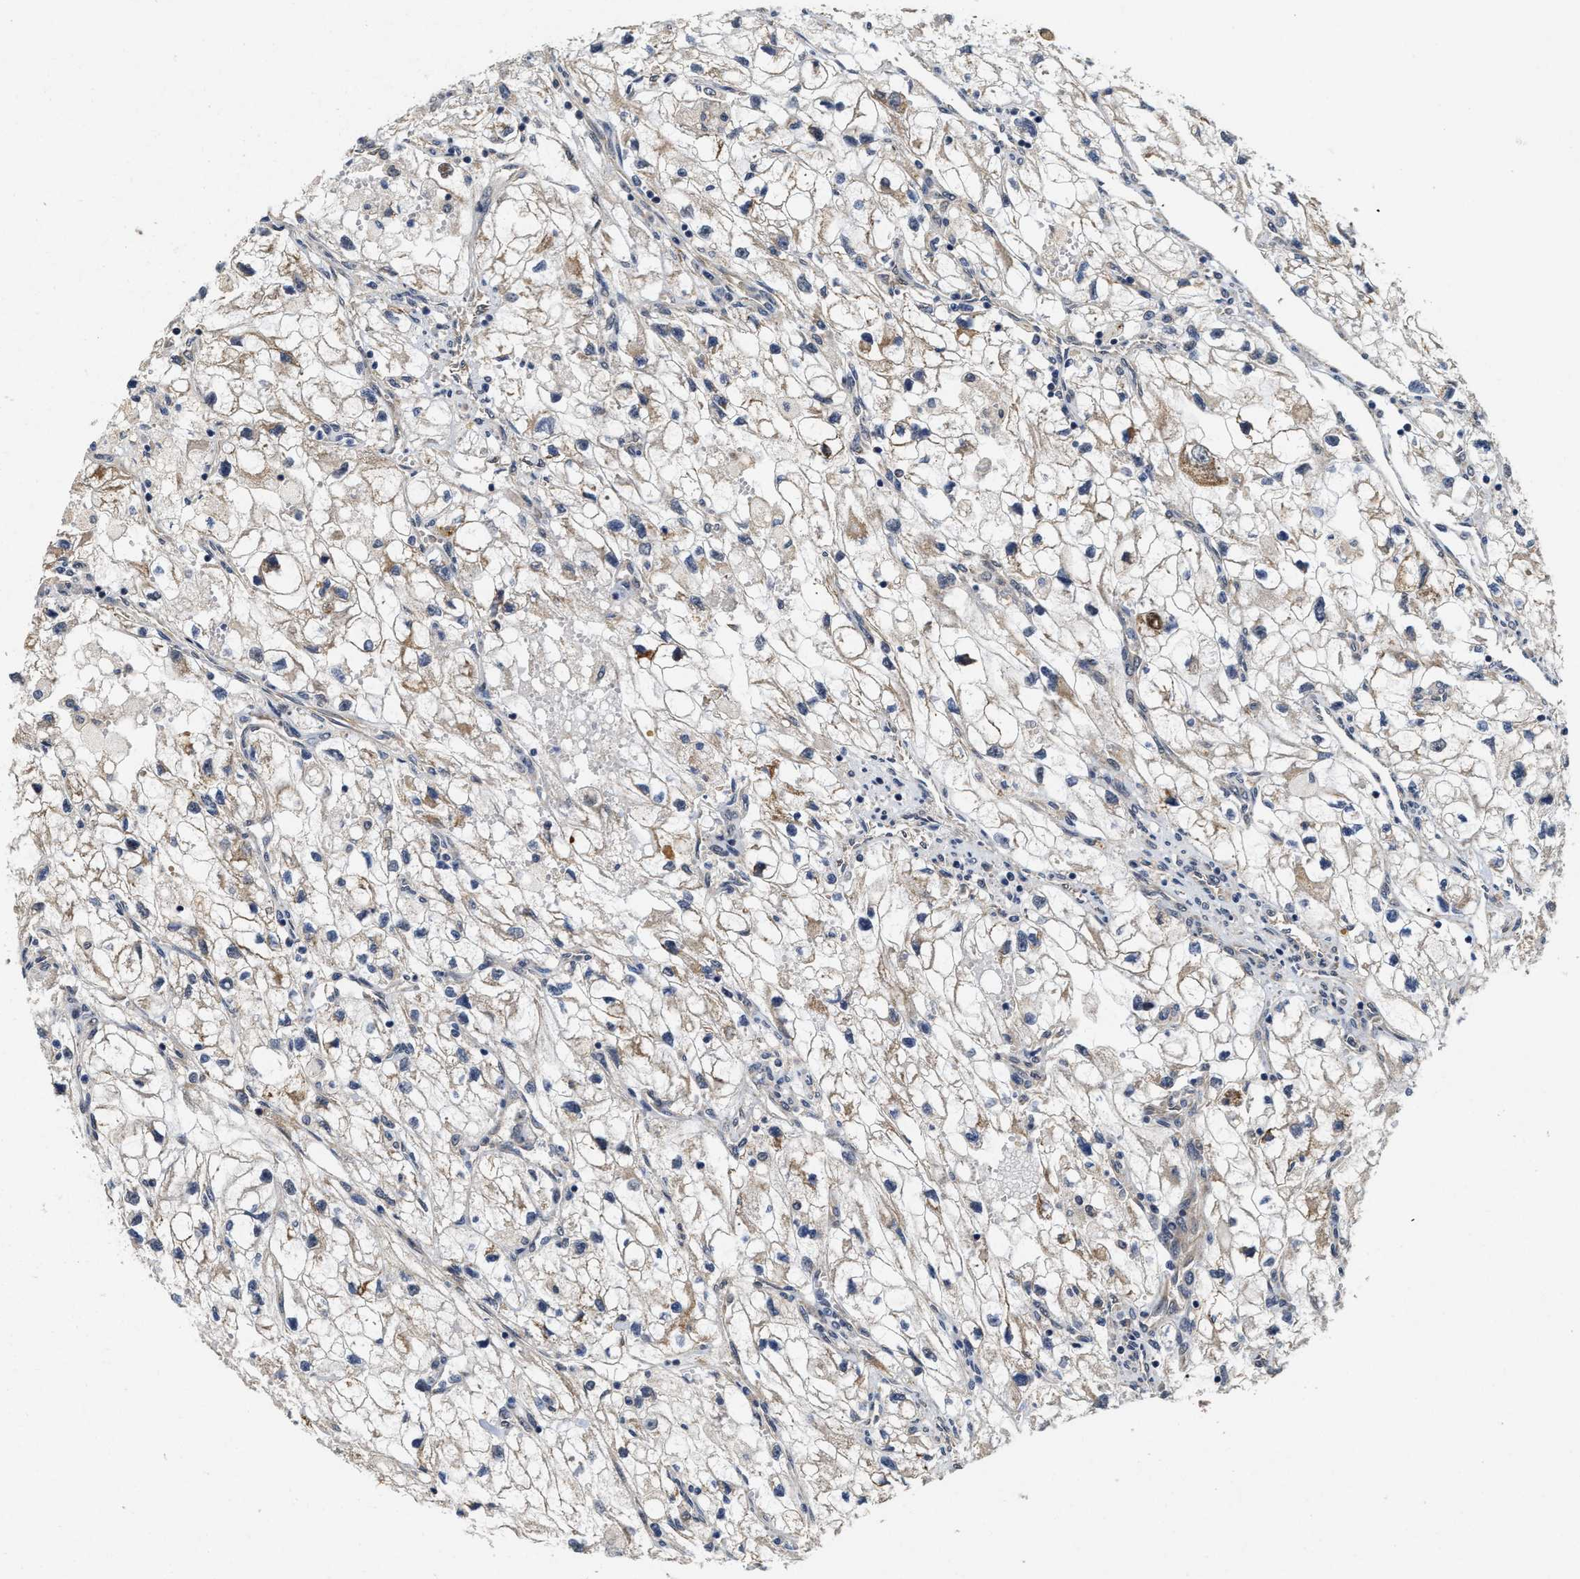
{"staining": {"intensity": "weak", "quantity": "25%-75%", "location": "cytoplasmic/membranous"}, "tissue": "renal cancer", "cell_type": "Tumor cells", "image_type": "cancer", "snomed": [{"axis": "morphology", "description": "Adenocarcinoma, NOS"}, {"axis": "topography", "description": "Kidney"}], "caption": "A histopathology image showing weak cytoplasmic/membranous positivity in approximately 25%-75% of tumor cells in renal cancer (adenocarcinoma), as visualized by brown immunohistochemical staining.", "gene": "SCYL2", "patient": {"sex": "female", "age": 70}}